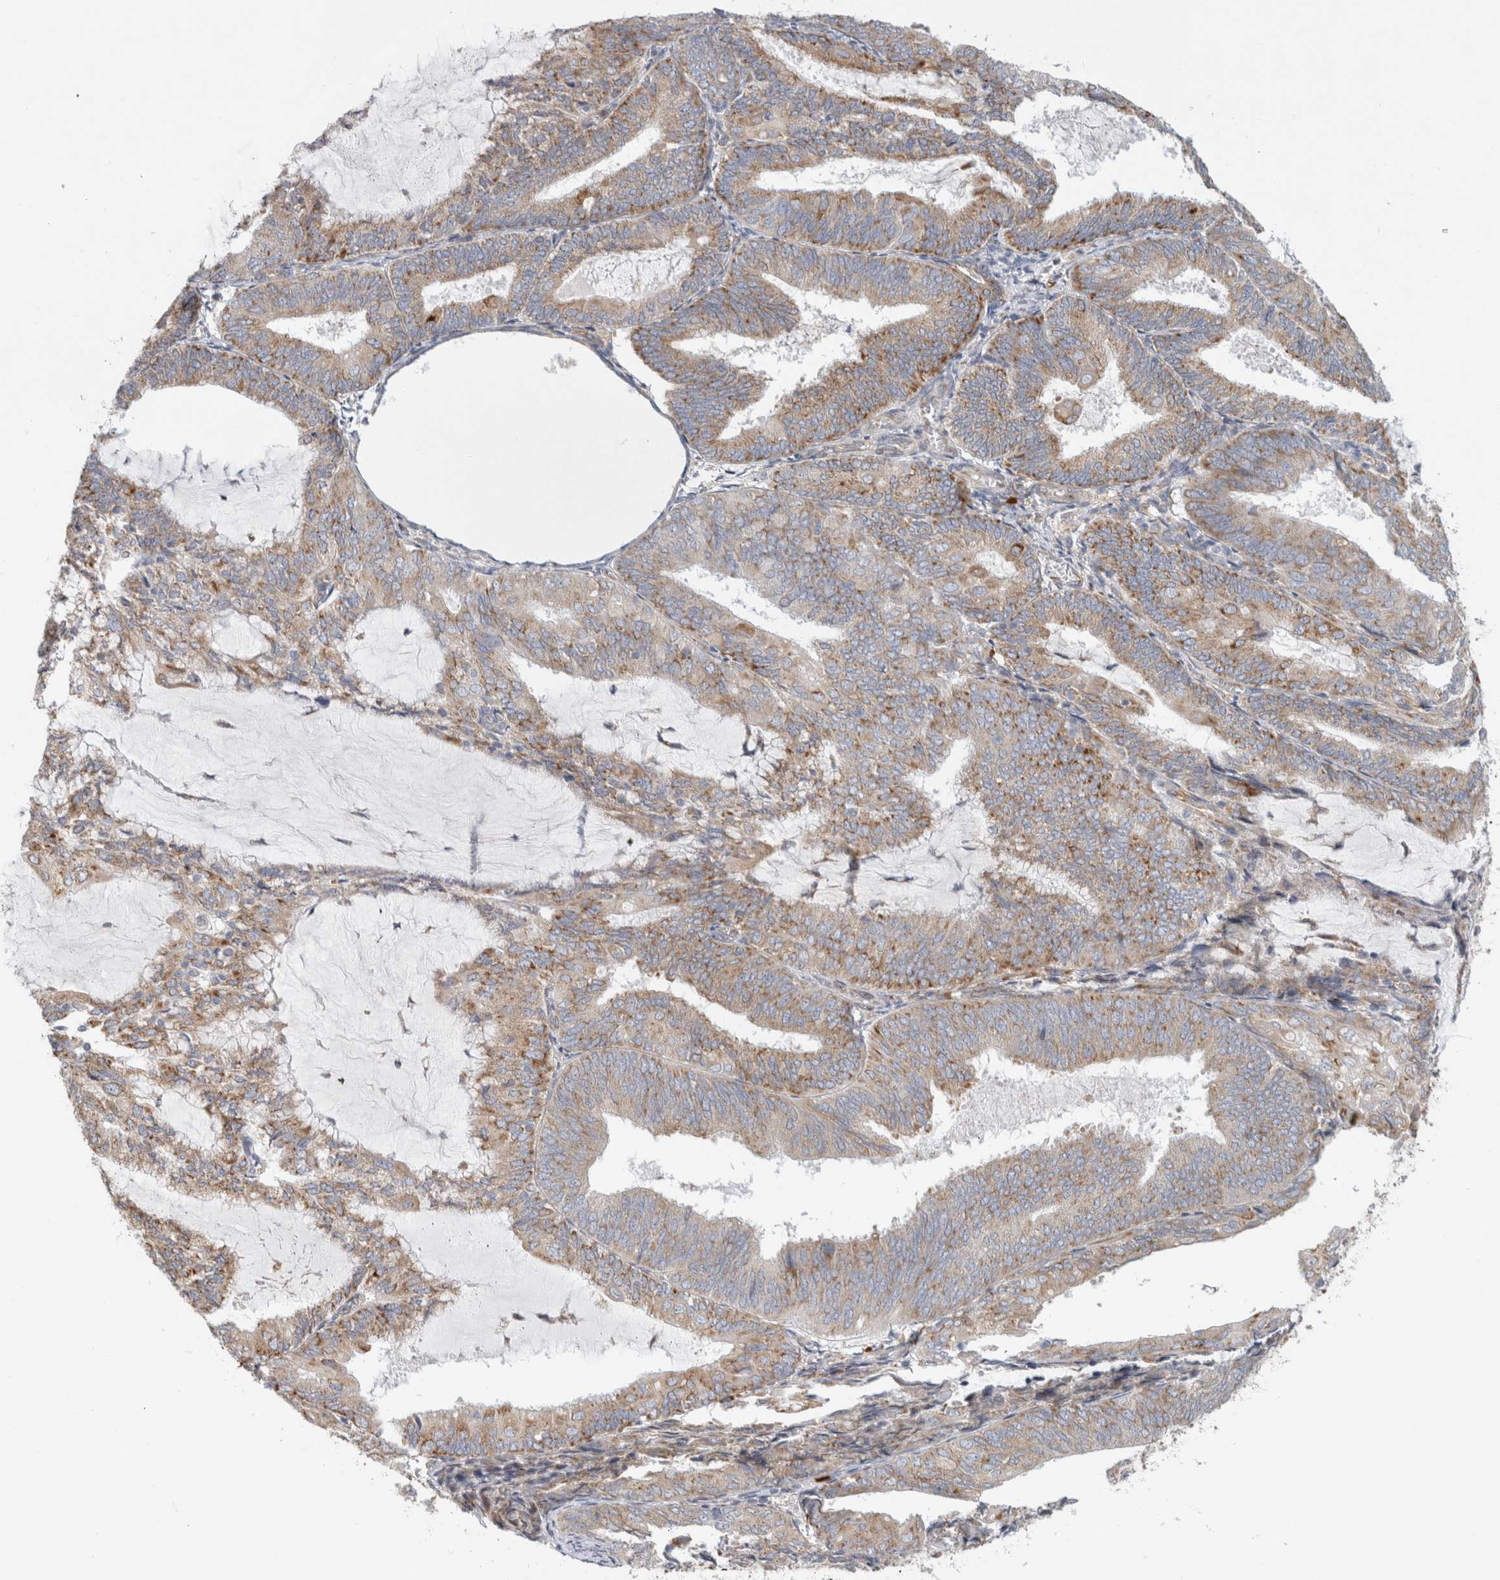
{"staining": {"intensity": "moderate", "quantity": ">75%", "location": "cytoplasmic/membranous"}, "tissue": "endometrial cancer", "cell_type": "Tumor cells", "image_type": "cancer", "snomed": [{"axis": "morphology", "description": "Adenocarcinoma, NOS"}, {"axis": "topography", "description": "Endometrium"}], "caption": "The micrograph displays a brown stain indicating the presence of a protein in the cytoplasmic/membranous of tumor cells in endometrial cancer (adenocarcinoma).", "gene": "RPN2", "patient": {"sex": "female", "age": 81}}